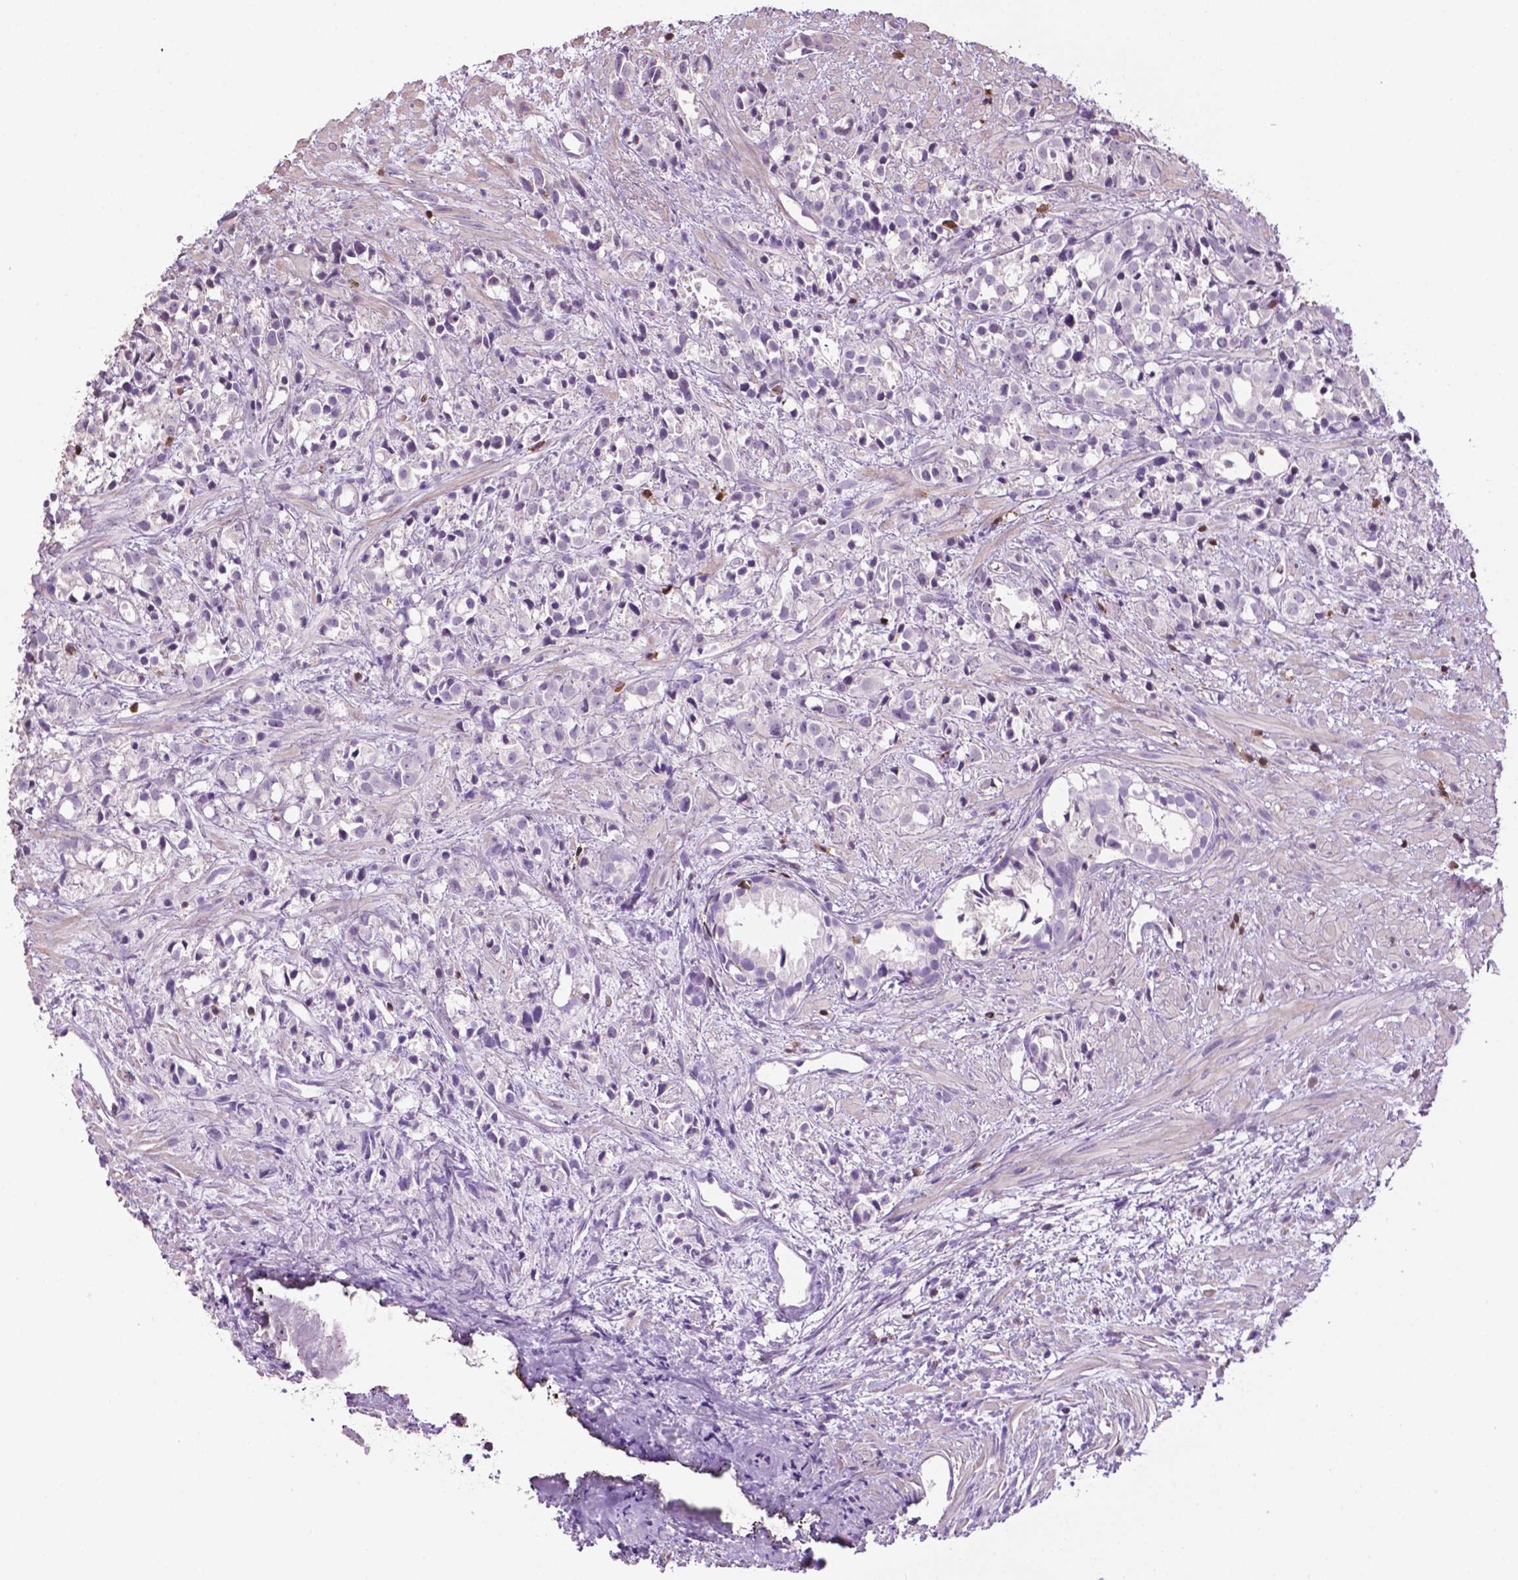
{"staining": {"intensity": "negative", "quantity": "none", "location": "none"}, "tissue": "prostate cancer", "cell_type": "Tumor cells", "image_type": "cancer", "snomed": [{"axis": "morphology", "description": "Adenocarcinoma, High grade"}, {"axis": "topography", "description": "Prostate"}], "caption": "High magnification brightfield microscopy of prostate cancer stained with DAB (3,3'-diaminobenzidine) (brown) and counterstained with hematoxylin (blue): tumor cells show no significant staining.", "gene": "TBC1D10C", "patient": {"sex": "male", "age": 79}}